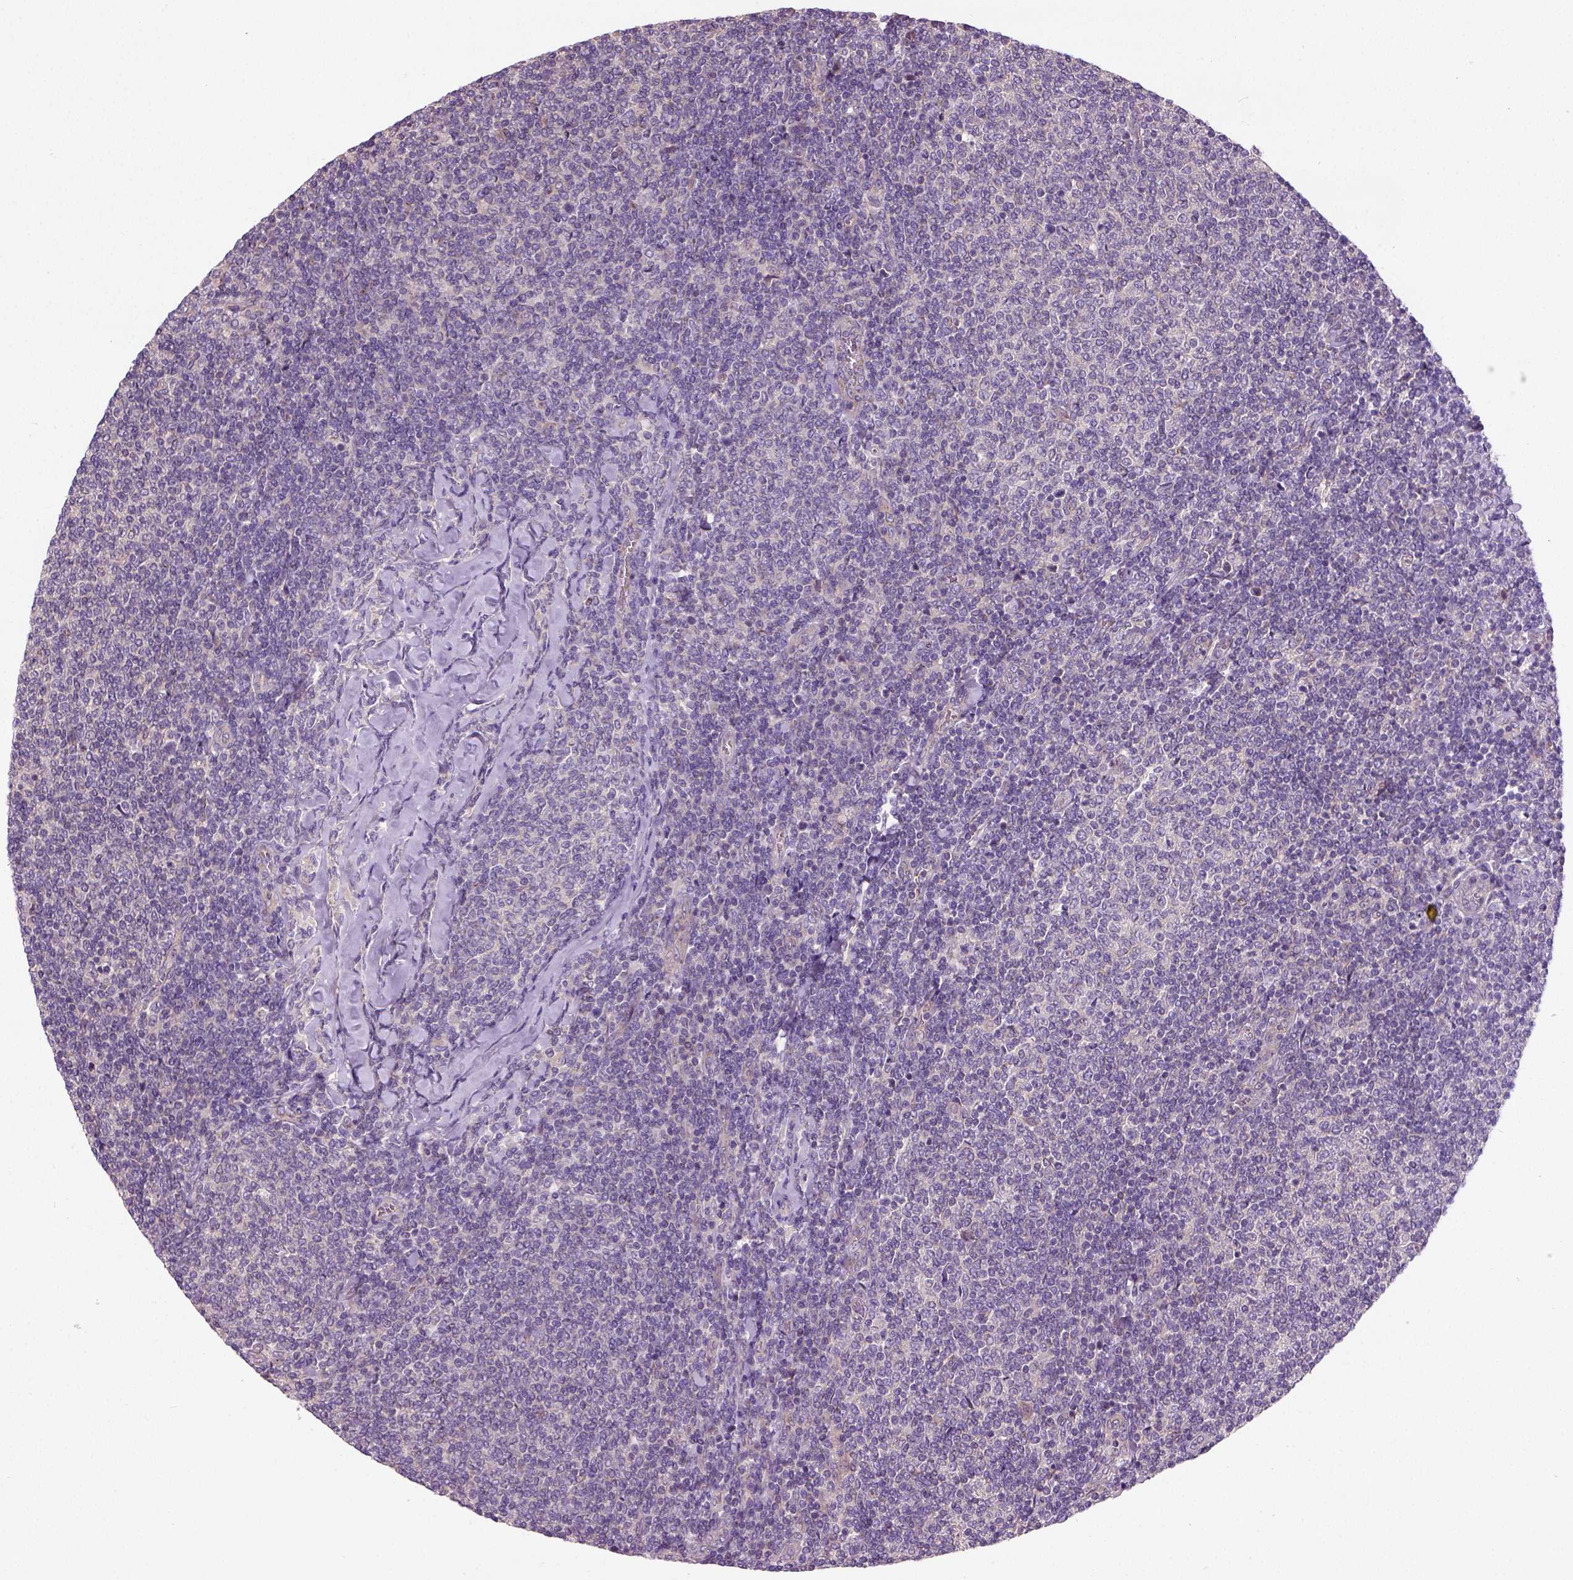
{"staining": {"intensity": "negative", "quantity": "none", "location": "none"}, "tissue": "lymphoma", "cell_type": "Tumor cells", "image_type": "cancer", "snomed": [{"axis": "morphology", "description": "Malignant lymphoma, non-Hodgkin's type, Low grade"}, {"axis": "topography", "description": "Lymph node"}], "caption": "This is a histopathology image of immunohistochemistry staining of lymphoma, which shows no expression in tumor cells.", "gene": "CRACR2A", "patient": {"sex": "male", "age": 52}}